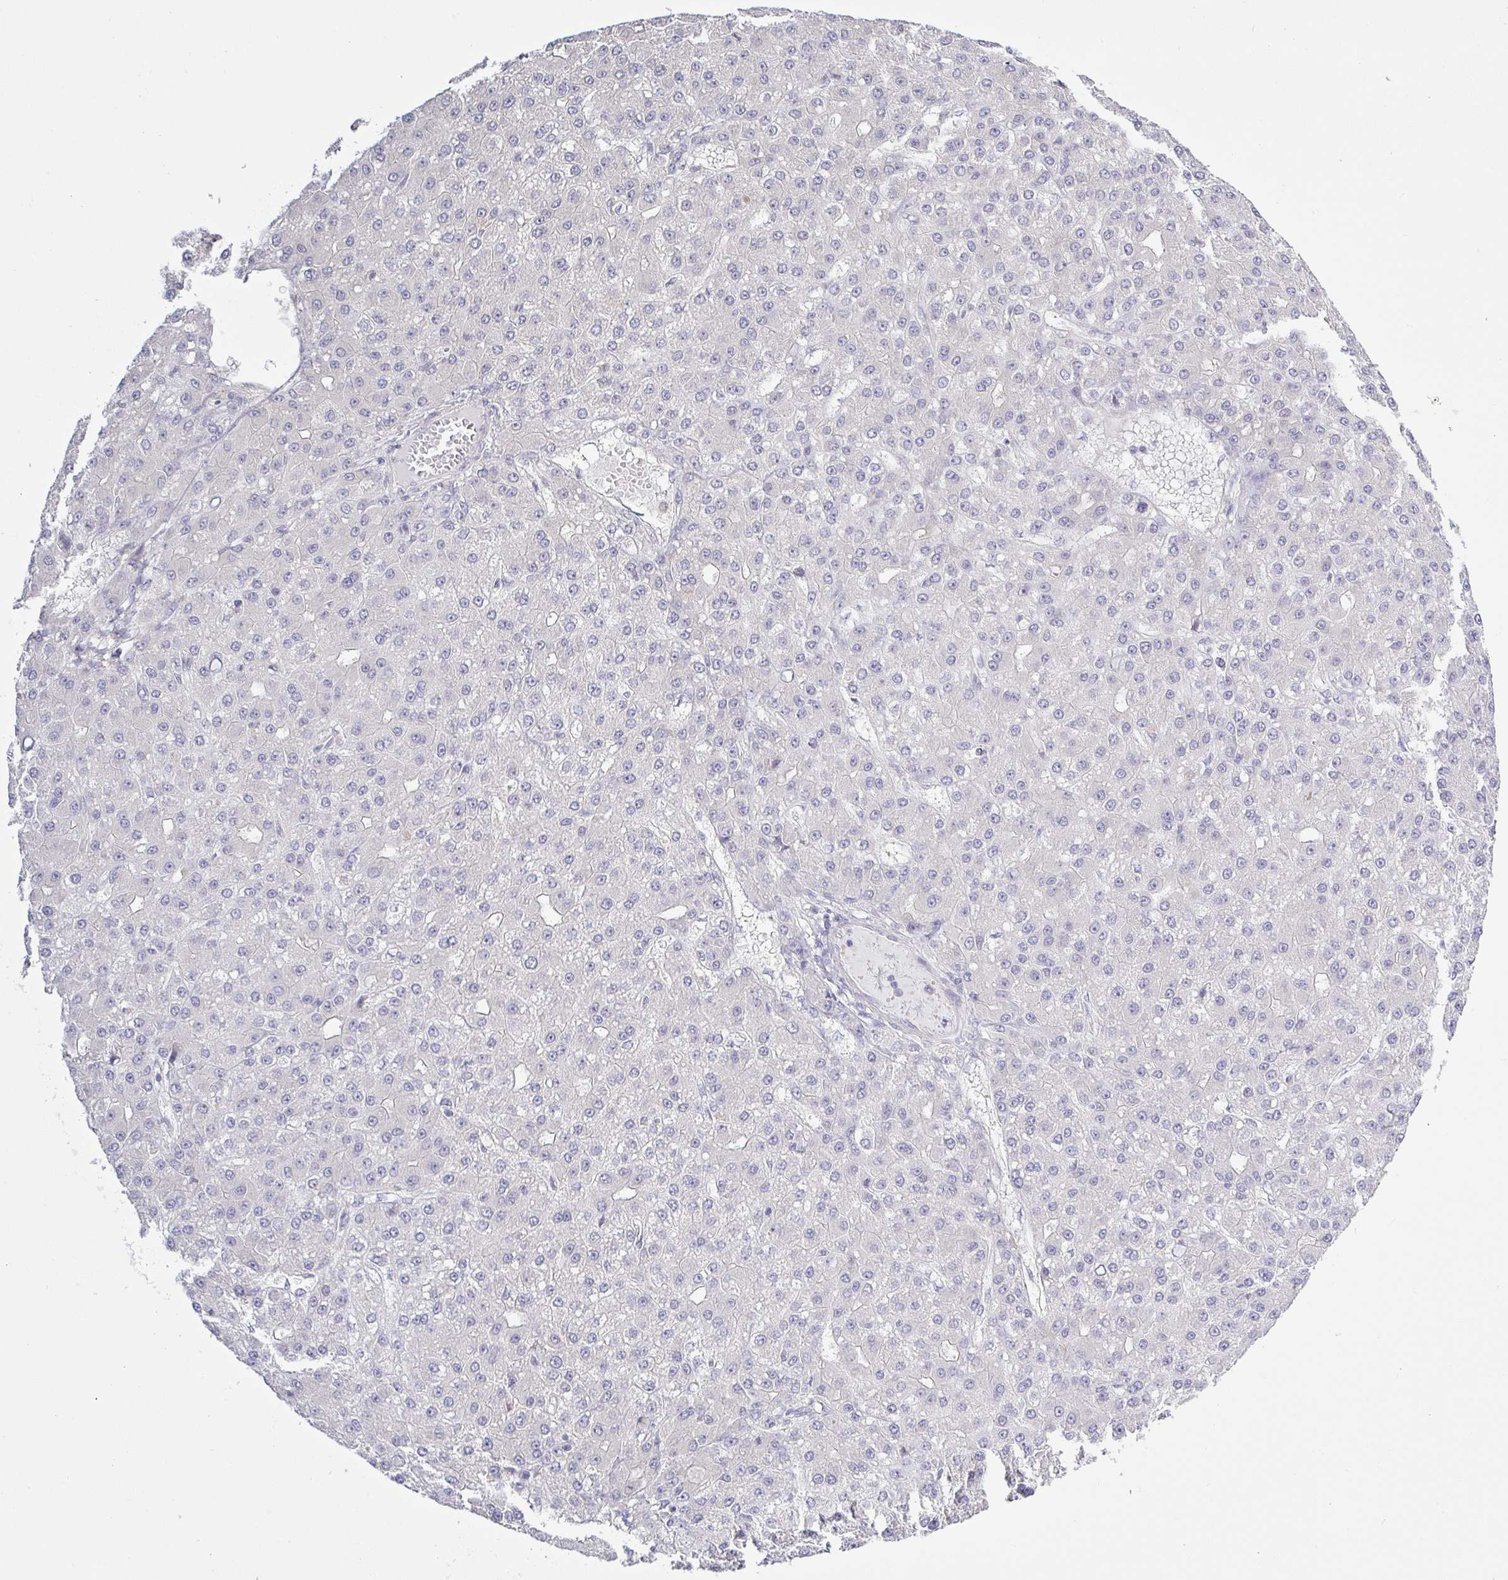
{"staining": {"intensity": "negative", "quantity": "none", "location": "none"}, "tissue": "liver cancer", "cell_type": "Tumor cells", "image_type": "cancer", "snomed": [{"axis": "morphology", "description": "Carcinoma, Hepatocellular, NOS"}, {"axis": "topography", "description": "Liver"}], "caption": "The IHC image has no significant expression in tumor cells of liver hepatocellular carcinoma tissue.", "gene": "HYPK", "patient": {"sex": "male", "age": 67}}